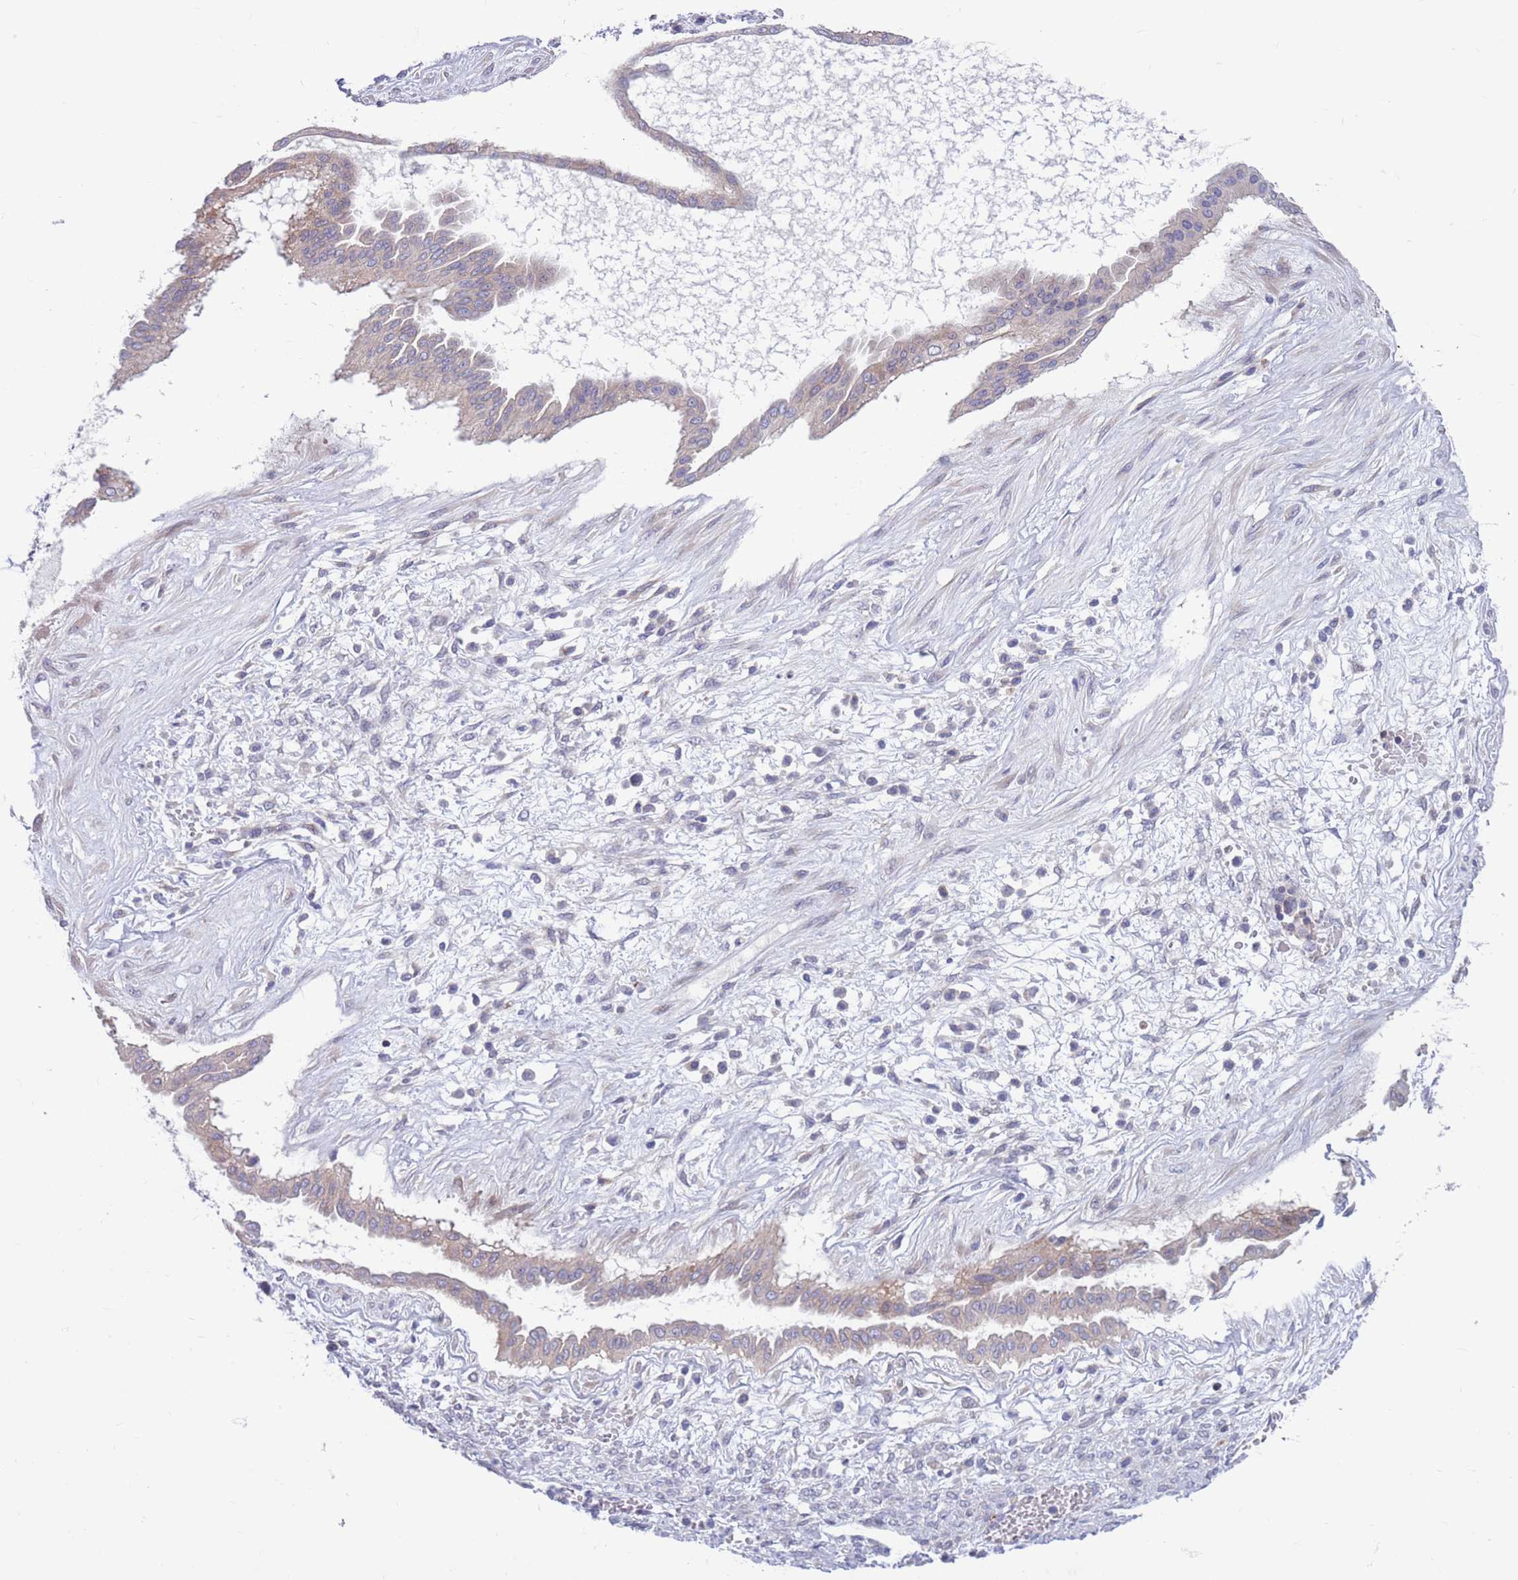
{"staining": {"intensity": "moderate", "quantity": "<25%", "location": "cytoplasmic/membranous"}, "tissue": "ovarian cancer", "cell_type": "Tumor cells", "image_type": "cancer", "snomed": [{"axis": "morphology", "description": "Cystadenocarcinoma, mucinous, NOS"}, {"axis": "topography", "description": "Ovary"}], "caption": "This micrograph displays immunohistochemistry (IHC) staining of human ovarian cancer (mucinous cystadenocarcinoma), with low moderate cytoplasmic/membranous staining in approximately <25% of tumor cells.", "gene": "KLHL29", "patient": {"sex": "female", "age": 73}}